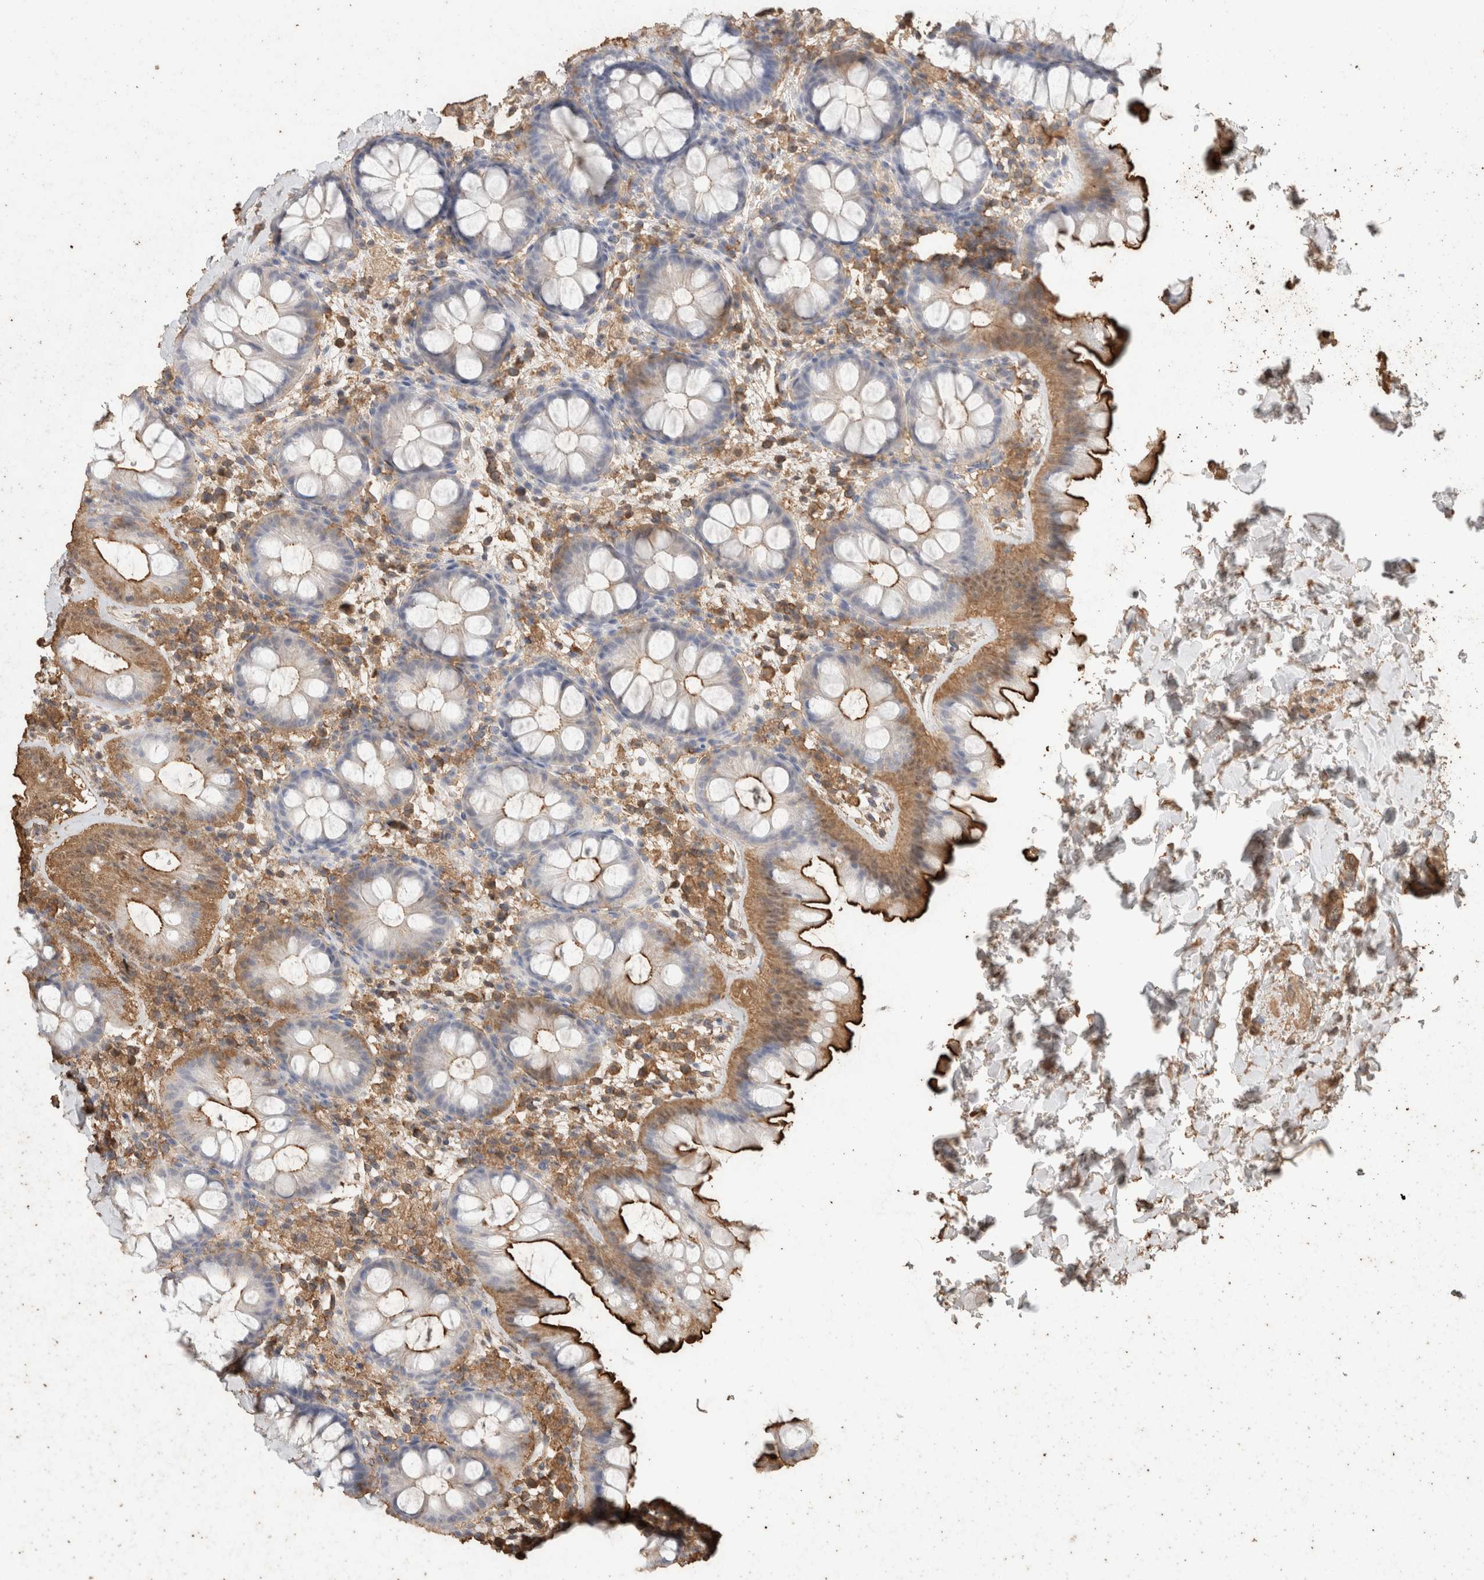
{"staining": {"intensity": "moderate", "quantity": ">75%", "location": "cytoplasmic/membranous"}, "tissue": "colon", "cell_type": "Endothelial cells", "image_type": "normal", "snomed": [{"axis": "morphology", "description": "Normal tissue, NOS"}, {"axis": "topography", "description": "Colon"}], "caption": "Immunohistochemical staining of normal human colon shows moderate cytoplasmic/membranous protein positivity in approximately >75% of endothelial cells. The staining was performed using DAB, with brown indicating positive protein expression. Nuclei are stained blue with hematoxylin.", "gene": "CX3CL1", "patient": {"sex": "female", "age": 62}}